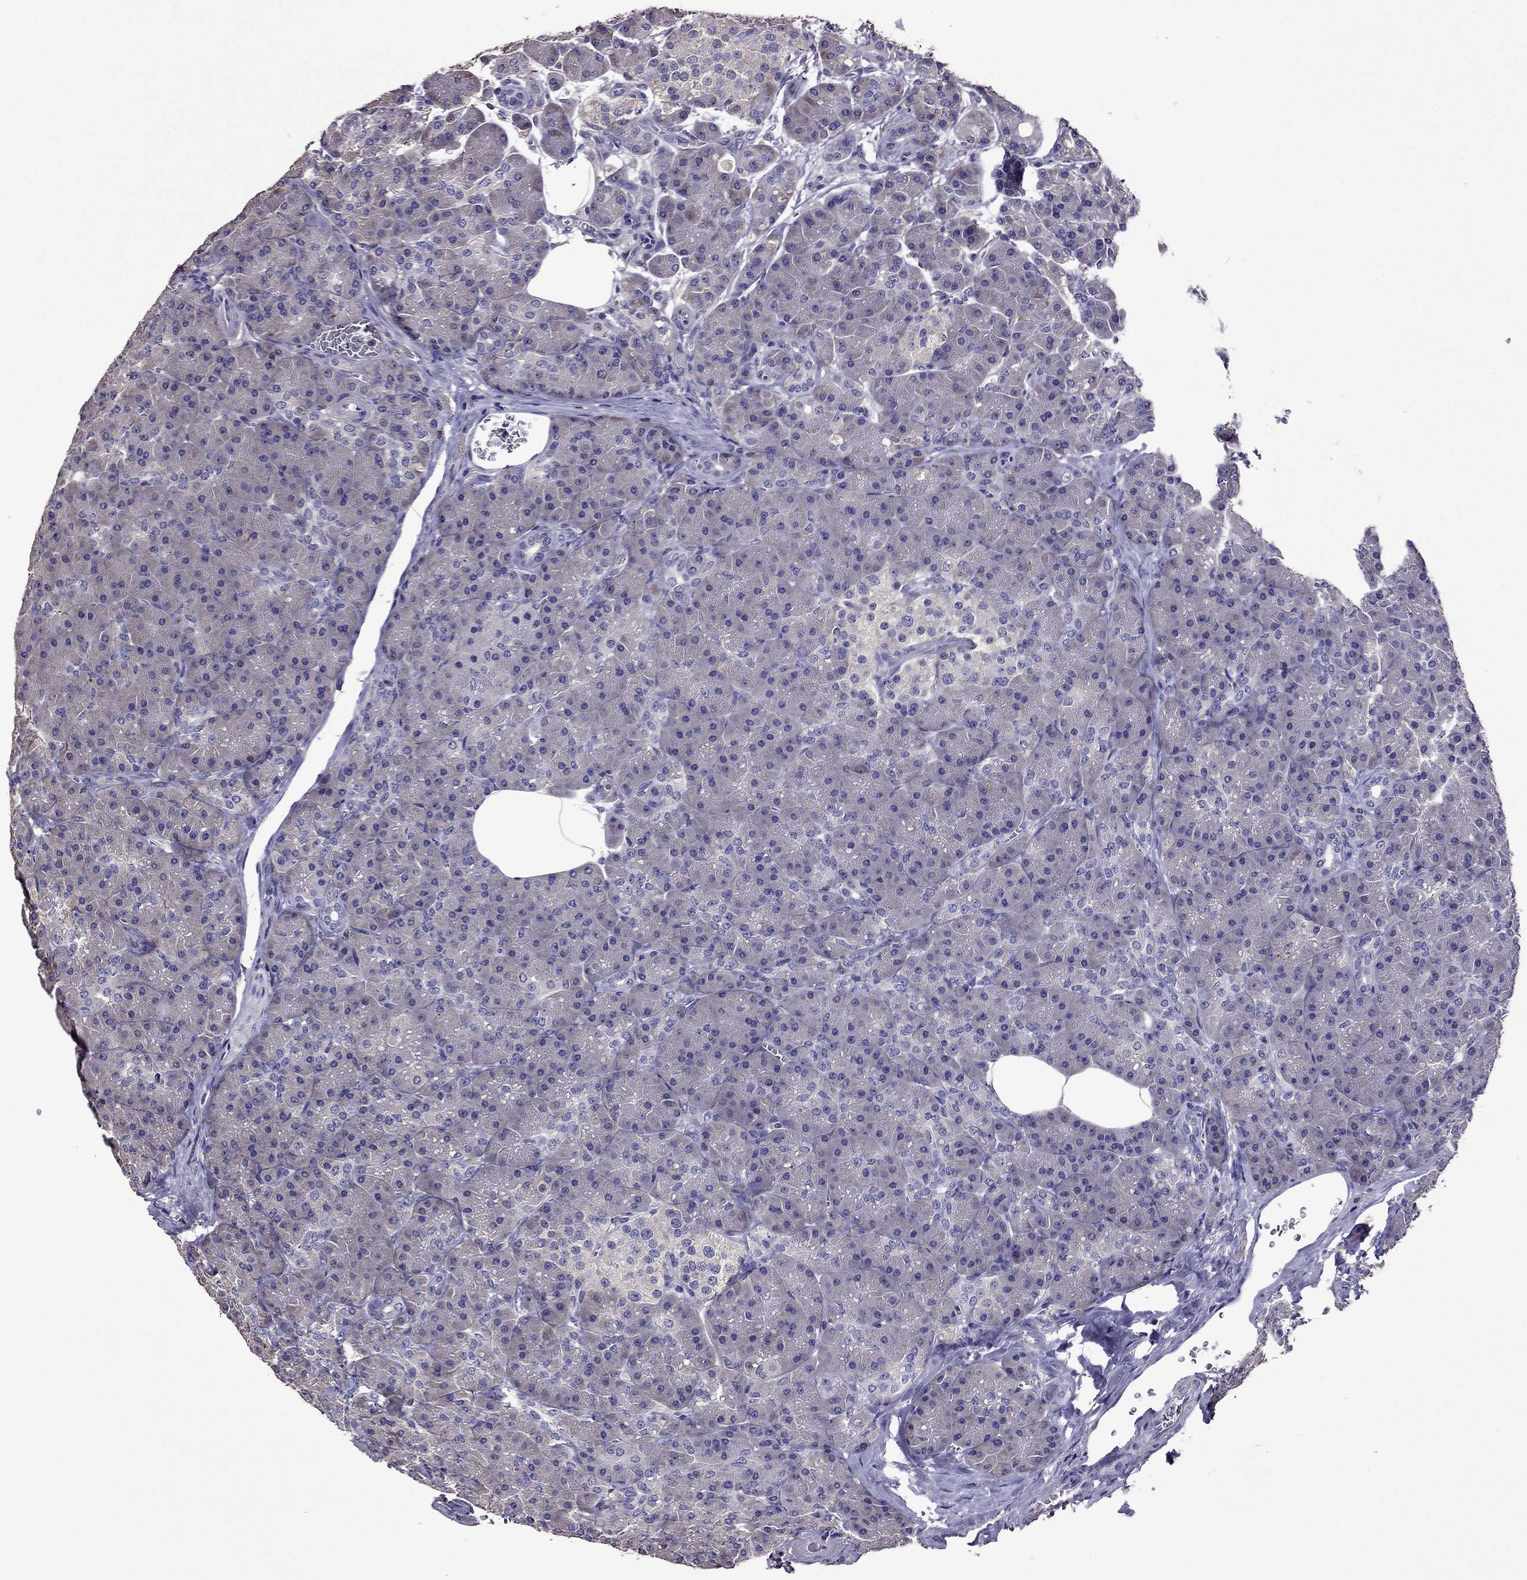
{"staining": {"intensity": "negative", "quantity": "none", "location": "none"}, "tissue": "pancreas", "cell_type": "Exocrine glandular cells", "image_type": "normal", "snomed": [{"axis": "morphology", "description": "Normal tissue, NOS"}, {"axis": "topography", "description": "Pancreas"}], "caption": "This micrograph is of unremarkable pancreas stained with immunohistochemistry to label a protein in brown with the nuclei are counter-stained blue. There is no positivity in exocrine glandular cells. Nuclei are stained in blue.", "gene": "NKX3", "patient": {"sex": "male", "age": 57}}